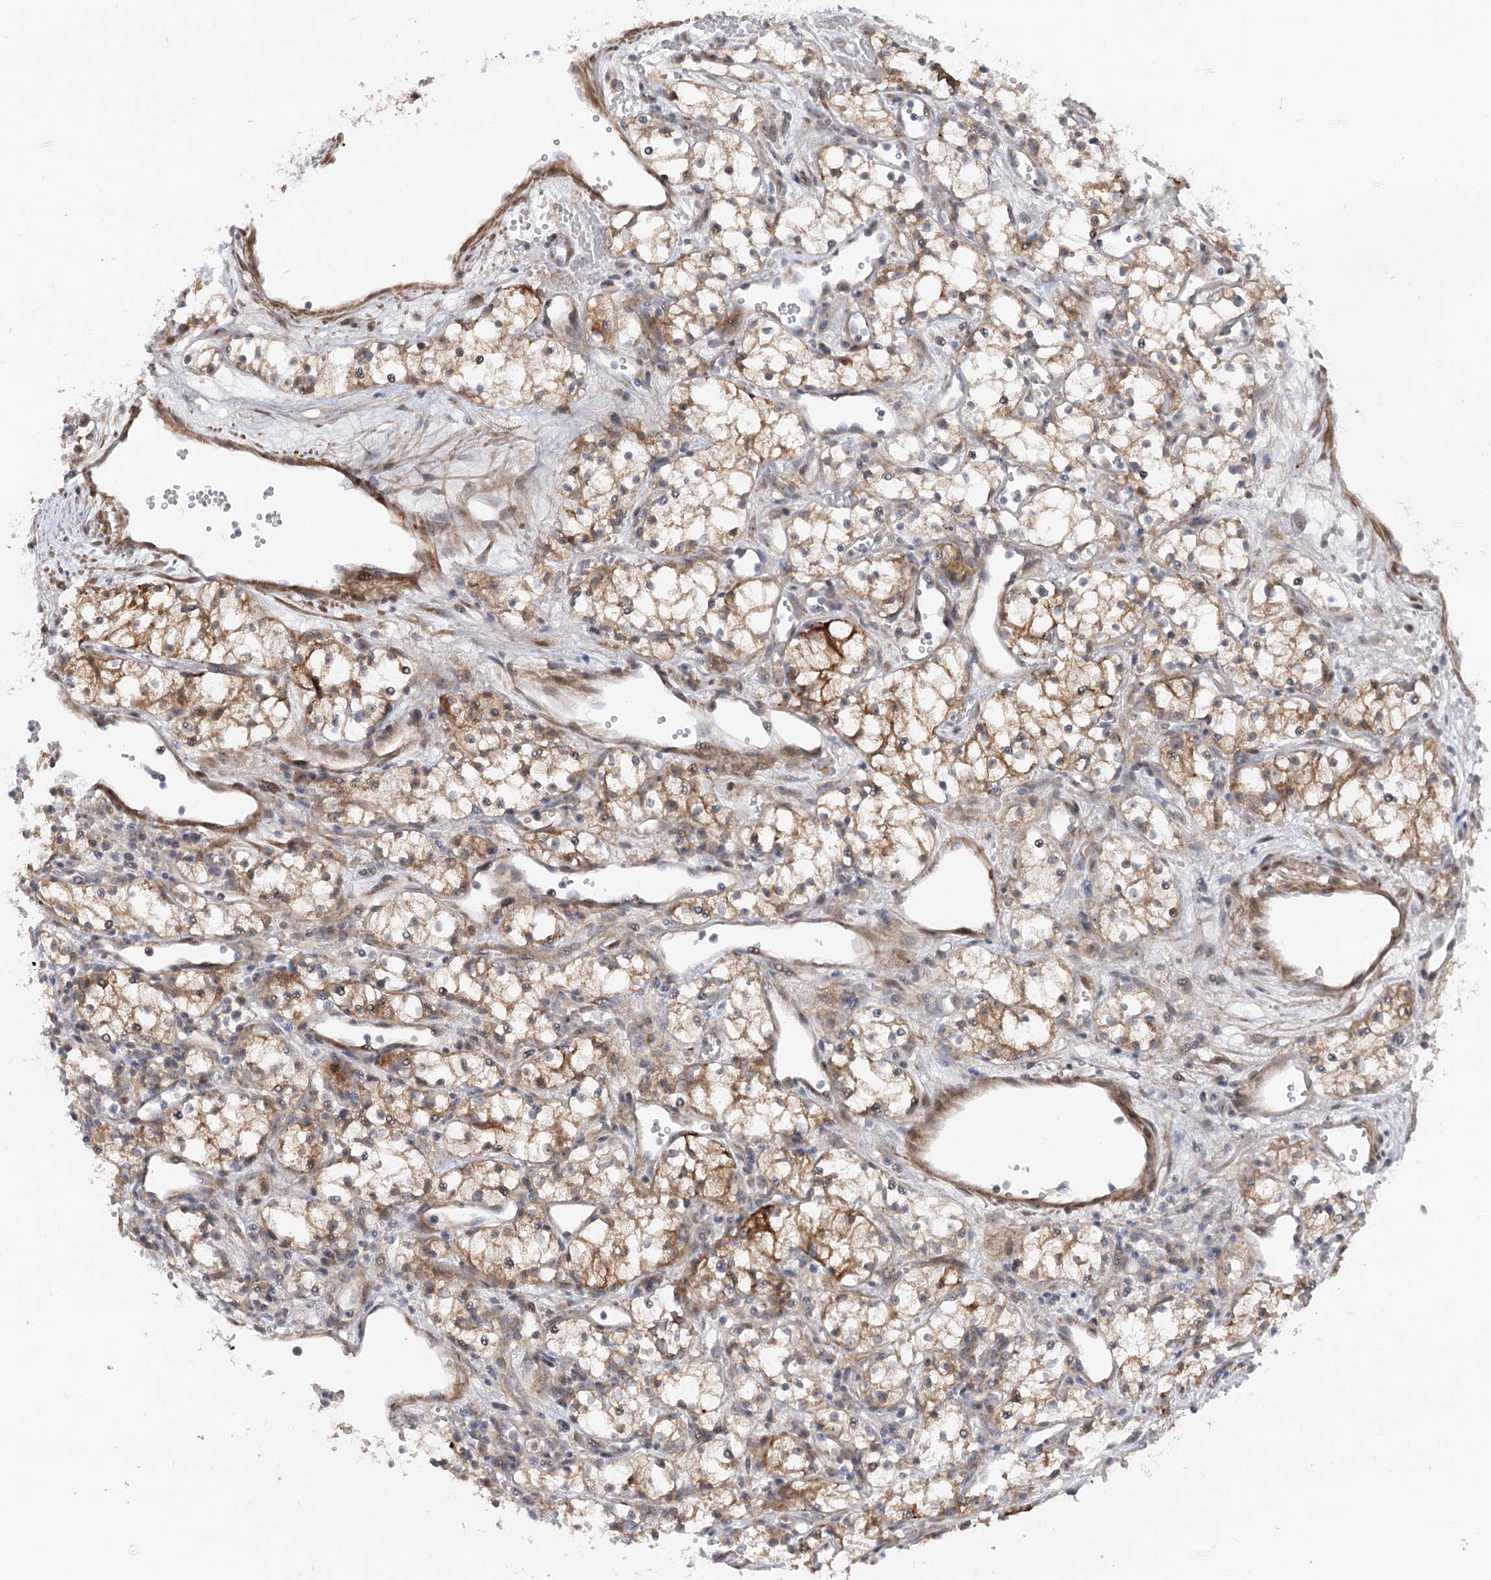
{"staining": {"intensity": "moderate", "quantity": ">75%", "location": "cytoplasmic/membranous"}, "tissue": "renal cancer", "cell_type": "Tumor cells", "image_type": "cancer", "snomed": [{"axis": "morphology", "description": "Adenocarcinoma, NOS"}, {"axis": "topography", "description": "Kidney"}], "caption": "Tumor cells display medium levels of moderate cytoplasmic/membranous expression in about >75% of cells in renal cancer (adenocarcinoma). The staining was performed using DAB (3,3'-diaminobenzidine), with brown indicating positive protein expression. Nuclei are stained blue with hematoxylin.", "gene": "FGF19", "patient": {"sex": "male", "age": 59}}